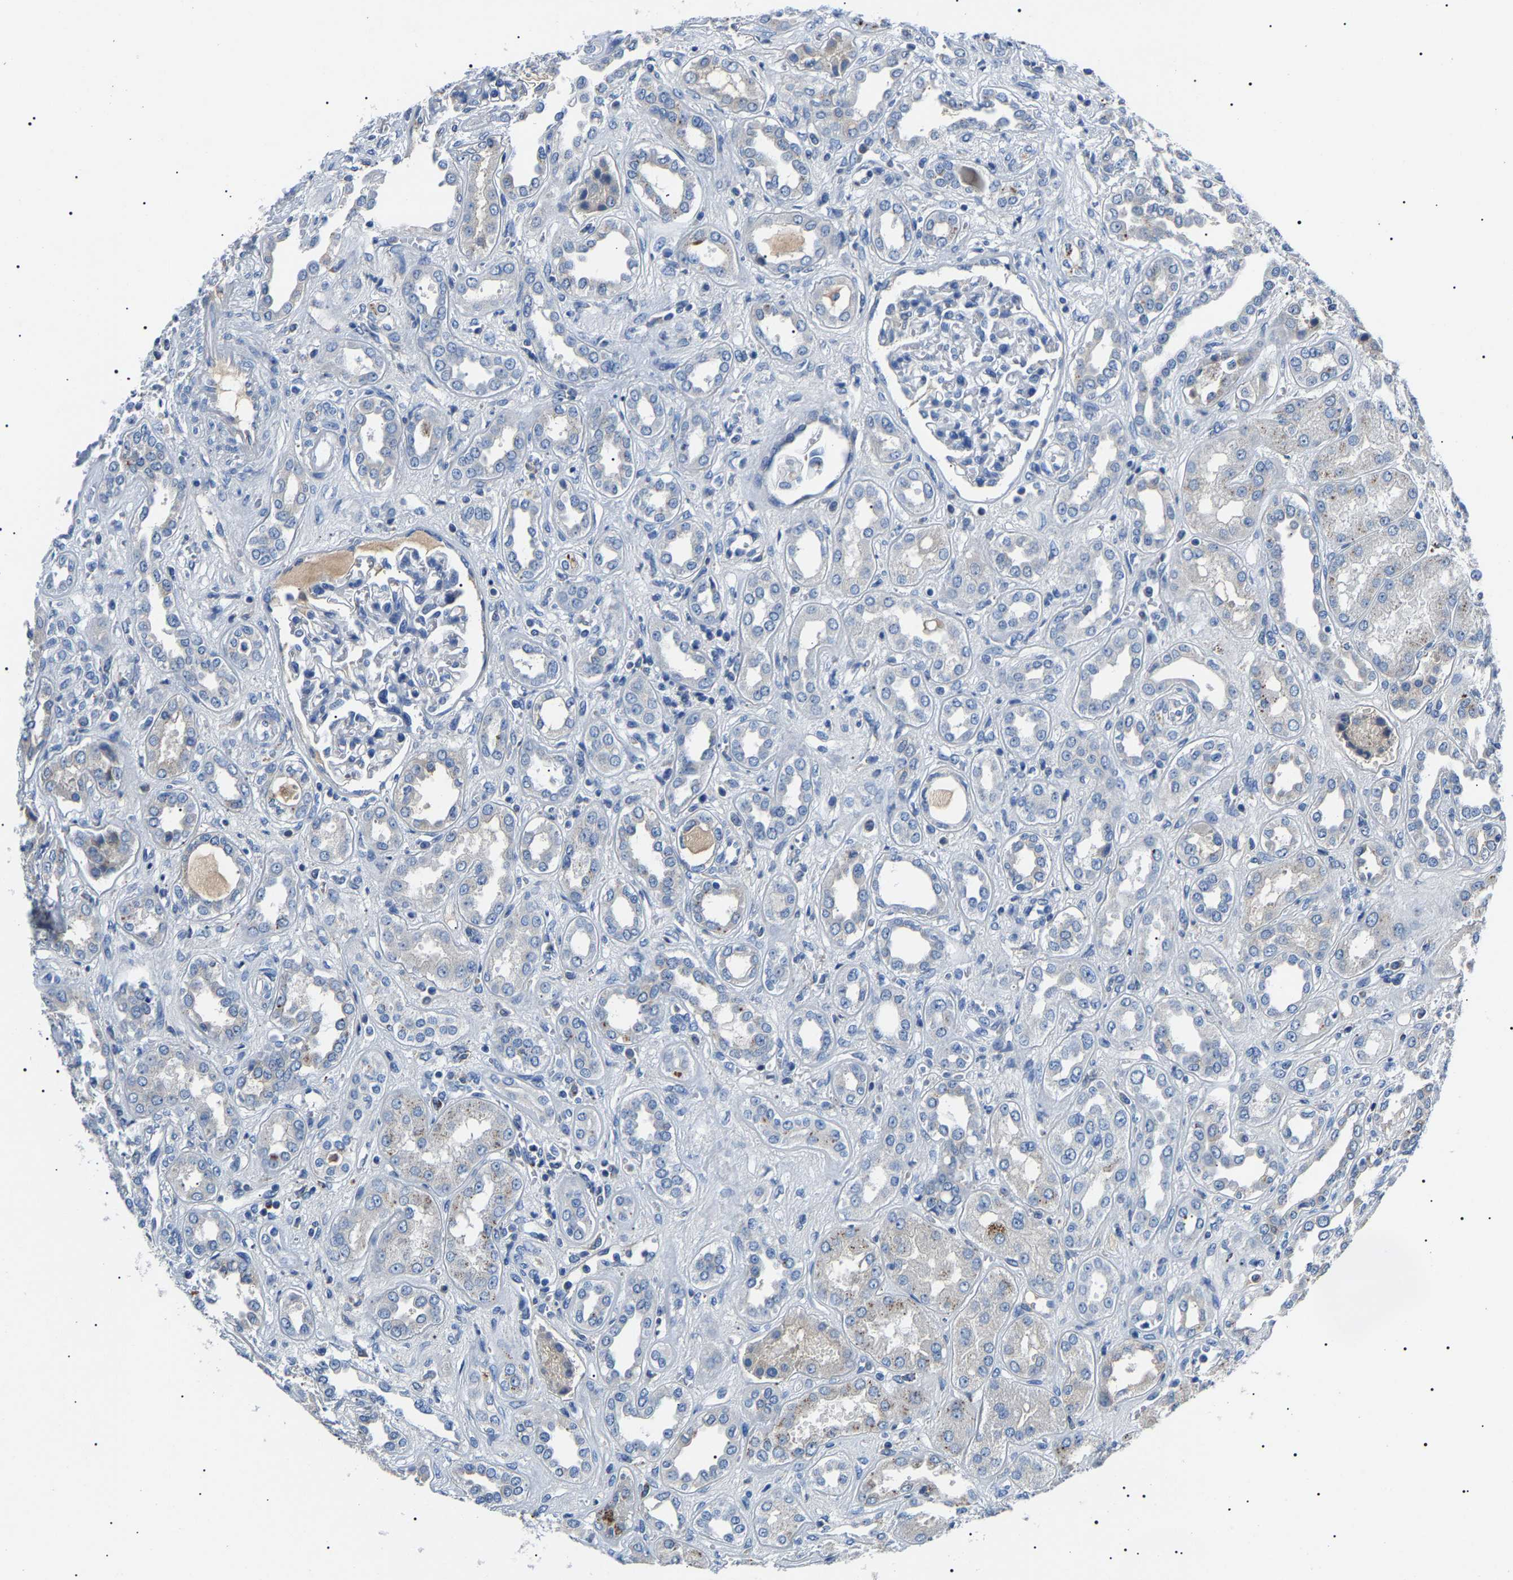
{"staining": {"intensity": "negative", "quantity": "none", "location": "none"}, "tissue": "kidney", "cell_type": "Cells in glomeruli", "image_type": "normal", "snomed": [{"axis": "morphology", "description": "Normal tissue, NOS"}, {"axis": "topography", "description": "Kidney"}], "caption": "Immunohistochemistry (IHC) photomicrograph of benign human kidney stained for a protein (brown), which exhibits no expression in cells in glomeruli.", "gene": "KLK15", "patient": {"sex": "male", "age": 59}}